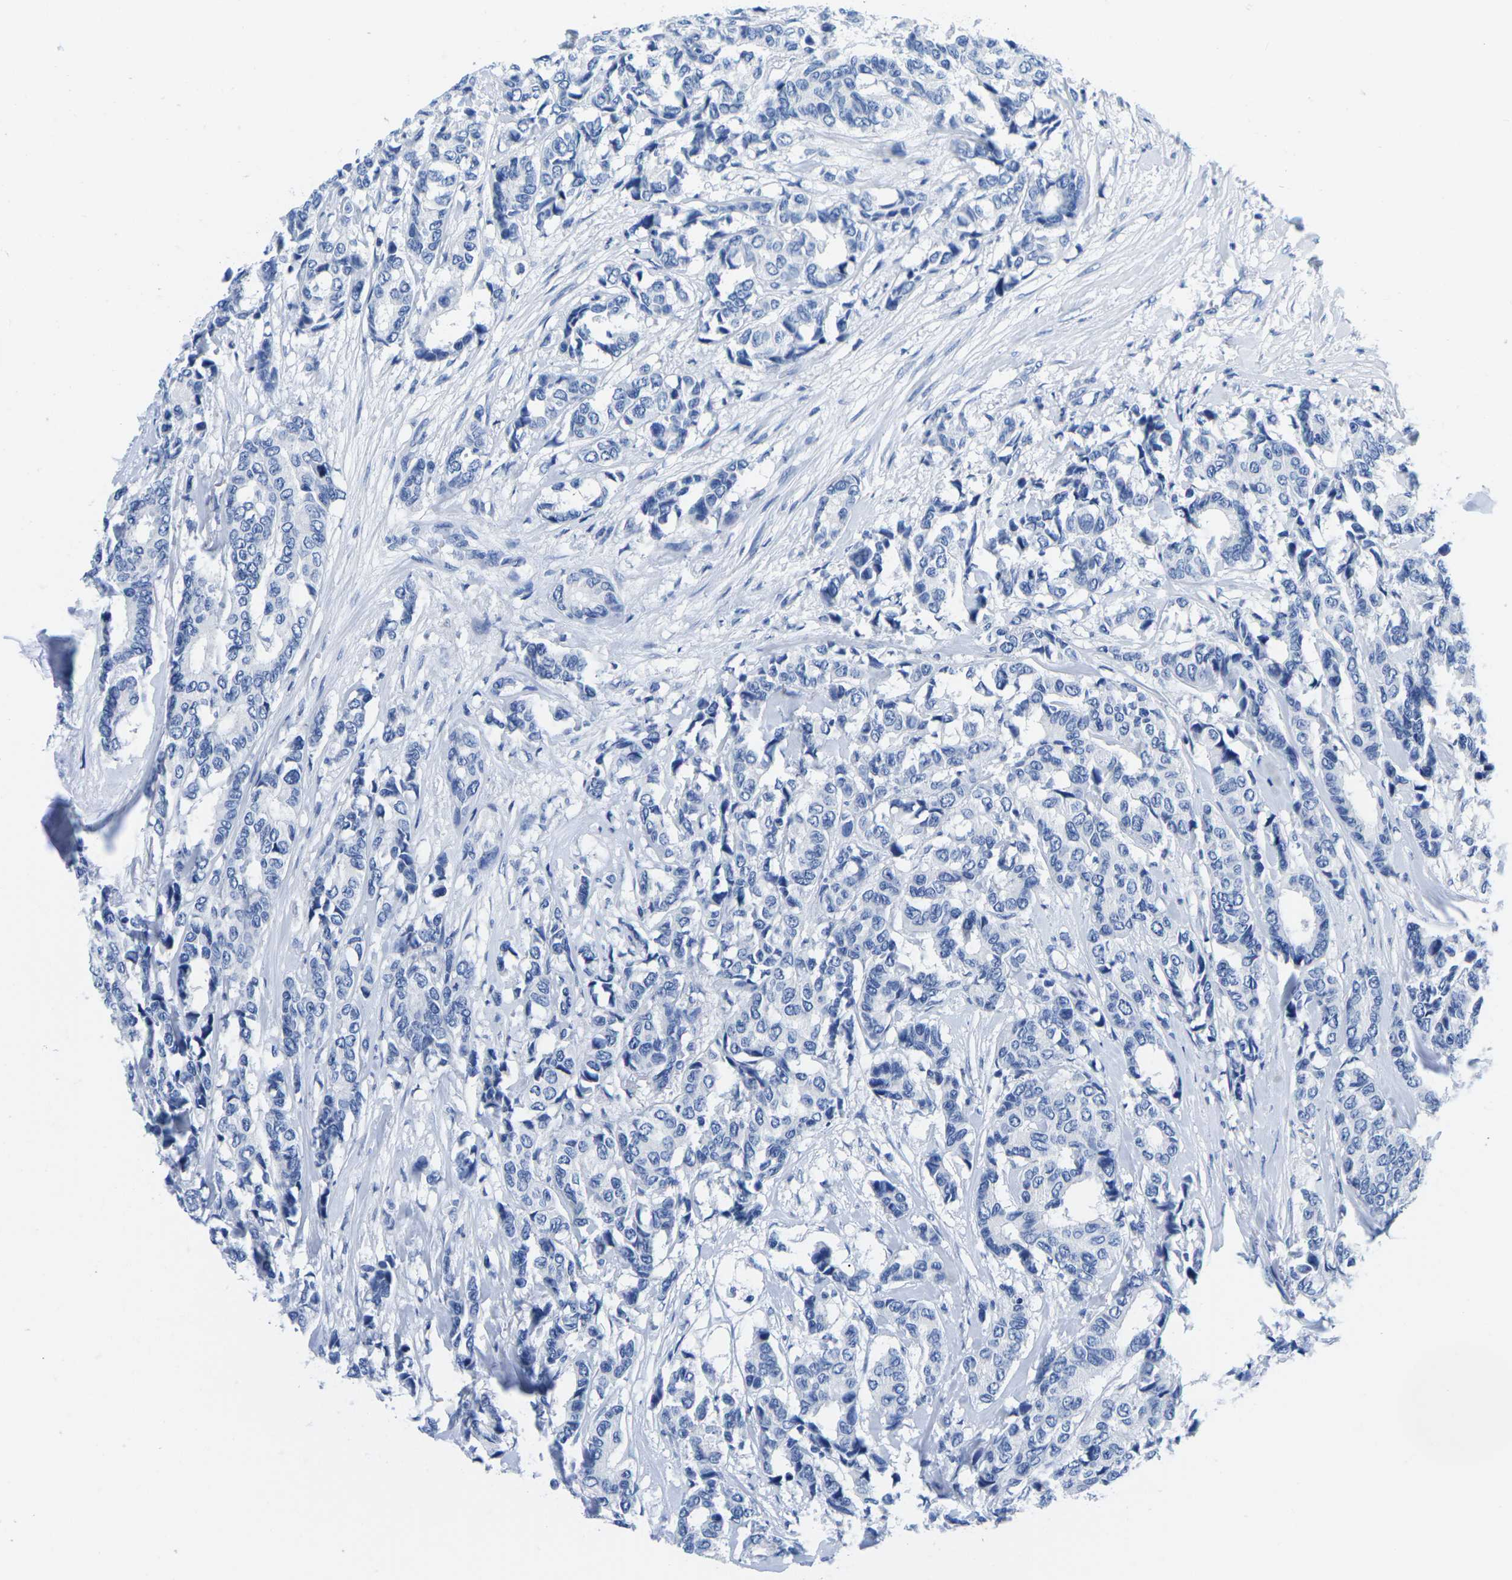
{"staining": {"intensity": "negative", "quantity": "none", "location": "none"}, "tissue": "breast cancer", "cell_type": "Tumor cells", "image_type": "cancer", "snomed": [{"axis": "morphology", "description": "Duct carcinoma"}, {"axis": "topography", "description": "Breast"}], "caption": "Image shows no protein expression in tumor cells of breast infiltrating ductal carcinoma tissue. The staining is performed using DAB brown chromogen with nuclei counter-stained in using hematoxylin.", "gene": "CYP1A2", "patient": {"sex": "female", "age": 87}}